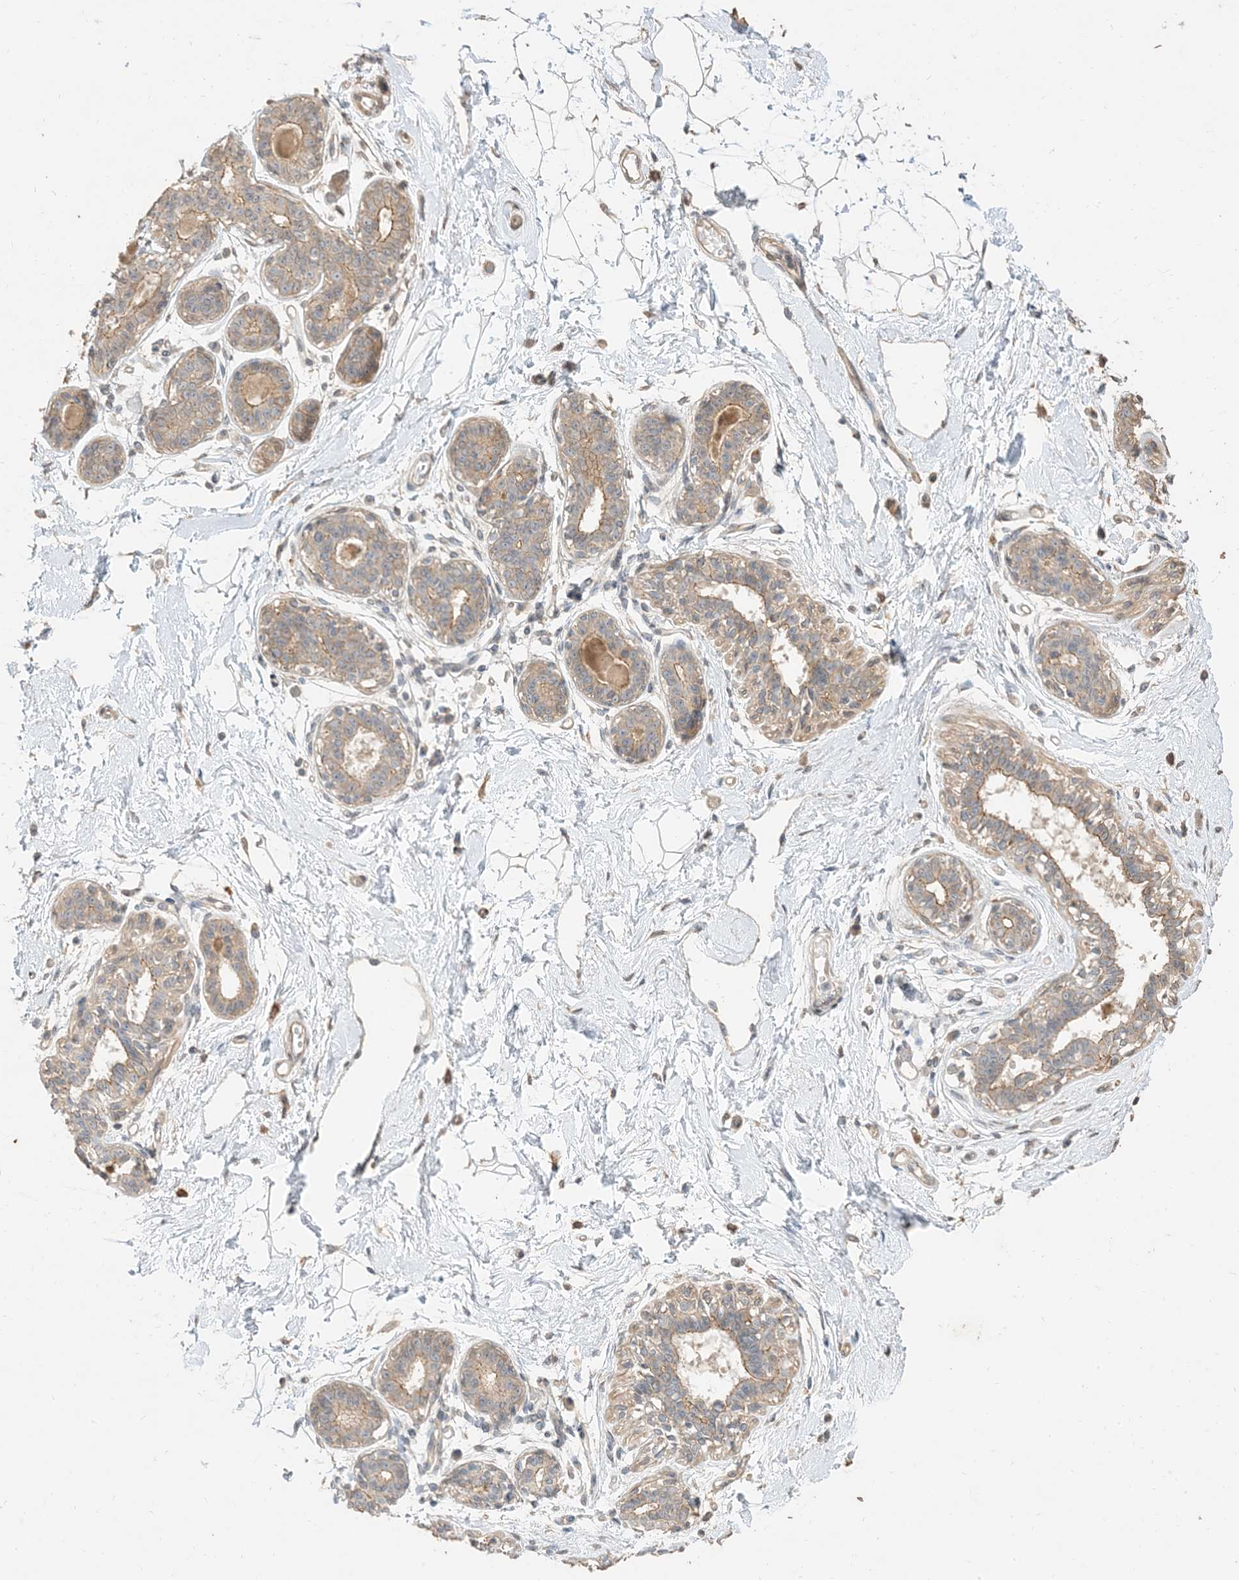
{"staining": {"intensity": "negative", "quantity": "none", "location": "none"}, "tissue": "breast", "cell_type": "Adipocytes", "image_type": "normal", "snomed": [{"axis": "morphology", "description": "Normal tissue, NOS"}, {"axis": "topography", "description": "Breast"}], "caption": "The histopathology image displays no staining of adipocytes in unremarkable breast.", "gene": "RNF175", "patient": {"sex": "female", "age": 45}}